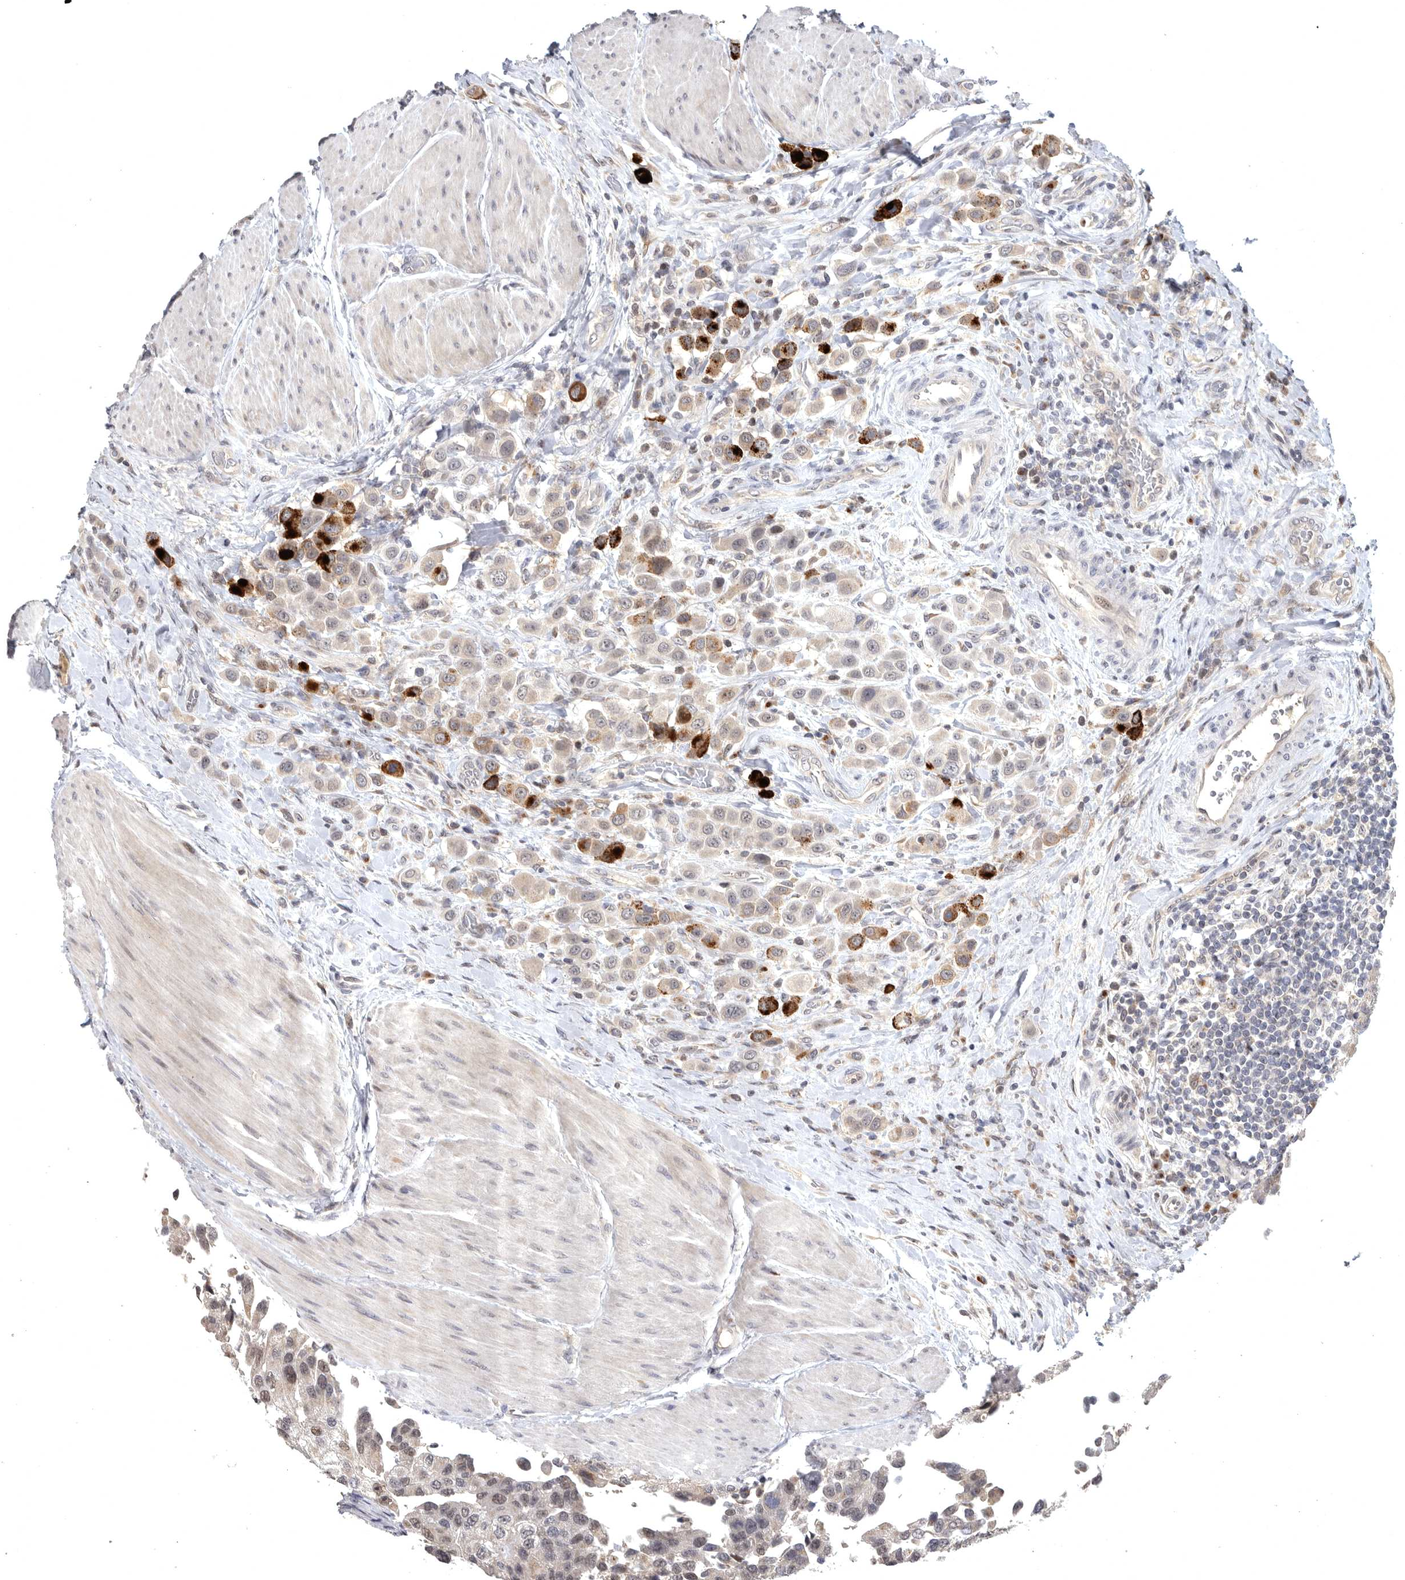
{"staining": {"intensity": "strong", "quantity": "<25%", "location": "cytoplasmic/membranous"}, "tissue": "urothelial cancer", "cell_type": "Tumor cells", "image_type": "cancer", "snomed": [{"axis": "morphology", "description": "Urothelial carcinoma, High grade"}, {"axis": "topography", "description": "Urinary bladder"}], "caption": "Immunohistochemical staining of human urothelial cancer exhibits medium levels of strong cytoplasmic/membranous staining in about <25% of tumor cells.", "gene": "MAN2A1", "patient": {"sex": "male", "age": 50}}